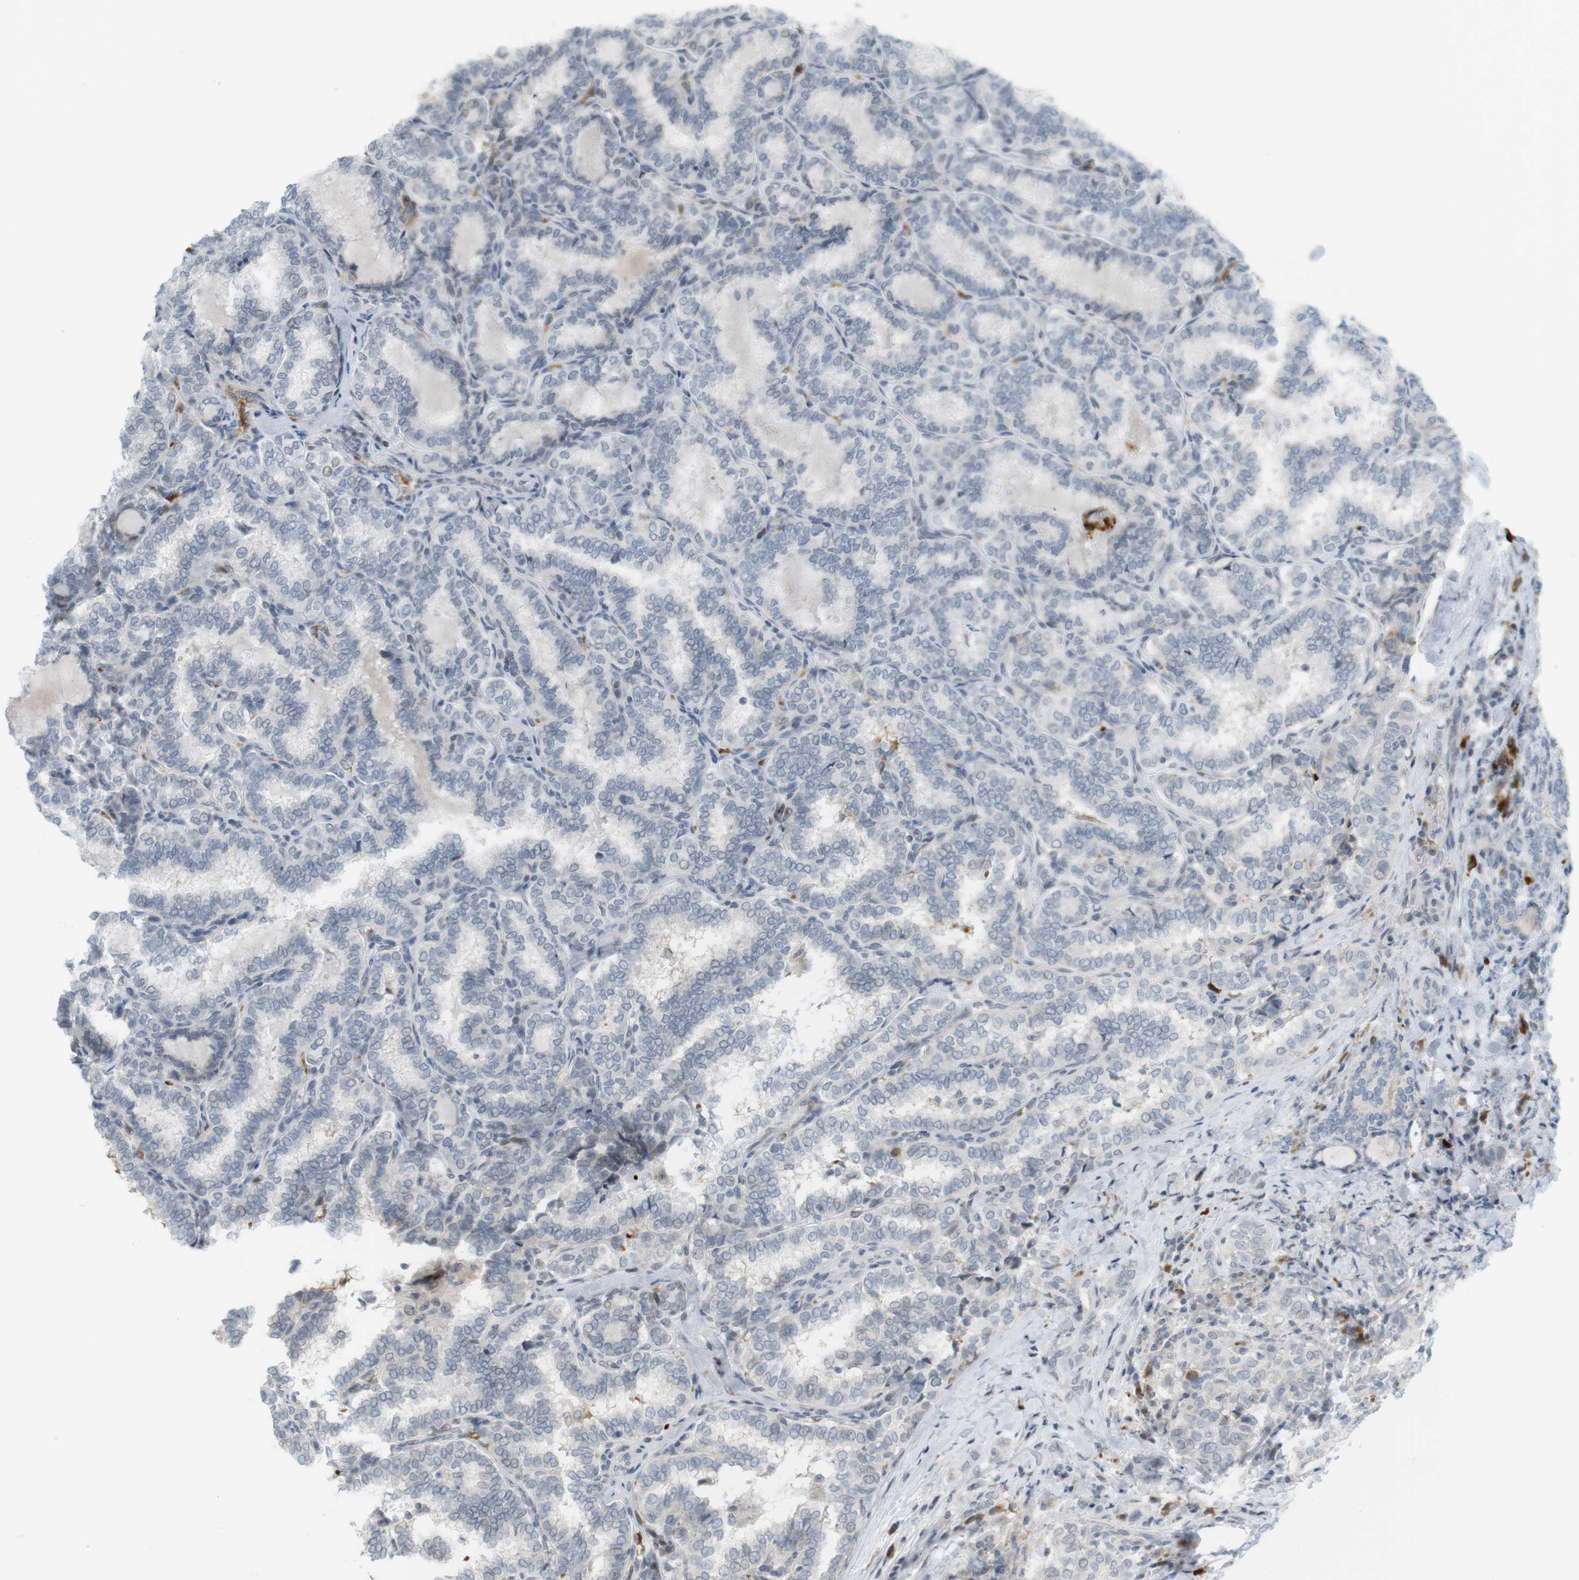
{"staining": {"intensity": "negative", "quantity": "none", "location": "none"}, "tissue": "thyroid cancer", "cell_type": "Tumor cells", "image_type": "cancer", "snomed": [{"axis": "morphology", "description": "Normal tissue, NOS"}, {"axis": "morphology", "description": "Papillary adenocarcinoma, NOS"}, {"axis": "topography", "description": "Thyroid gland"}], "caption": "This is an IHC micrograph of thyroid cancer. There is no expression in tumor cells.", "gene": "DMC1", "patient": {"sex": "female", "age": 30}}